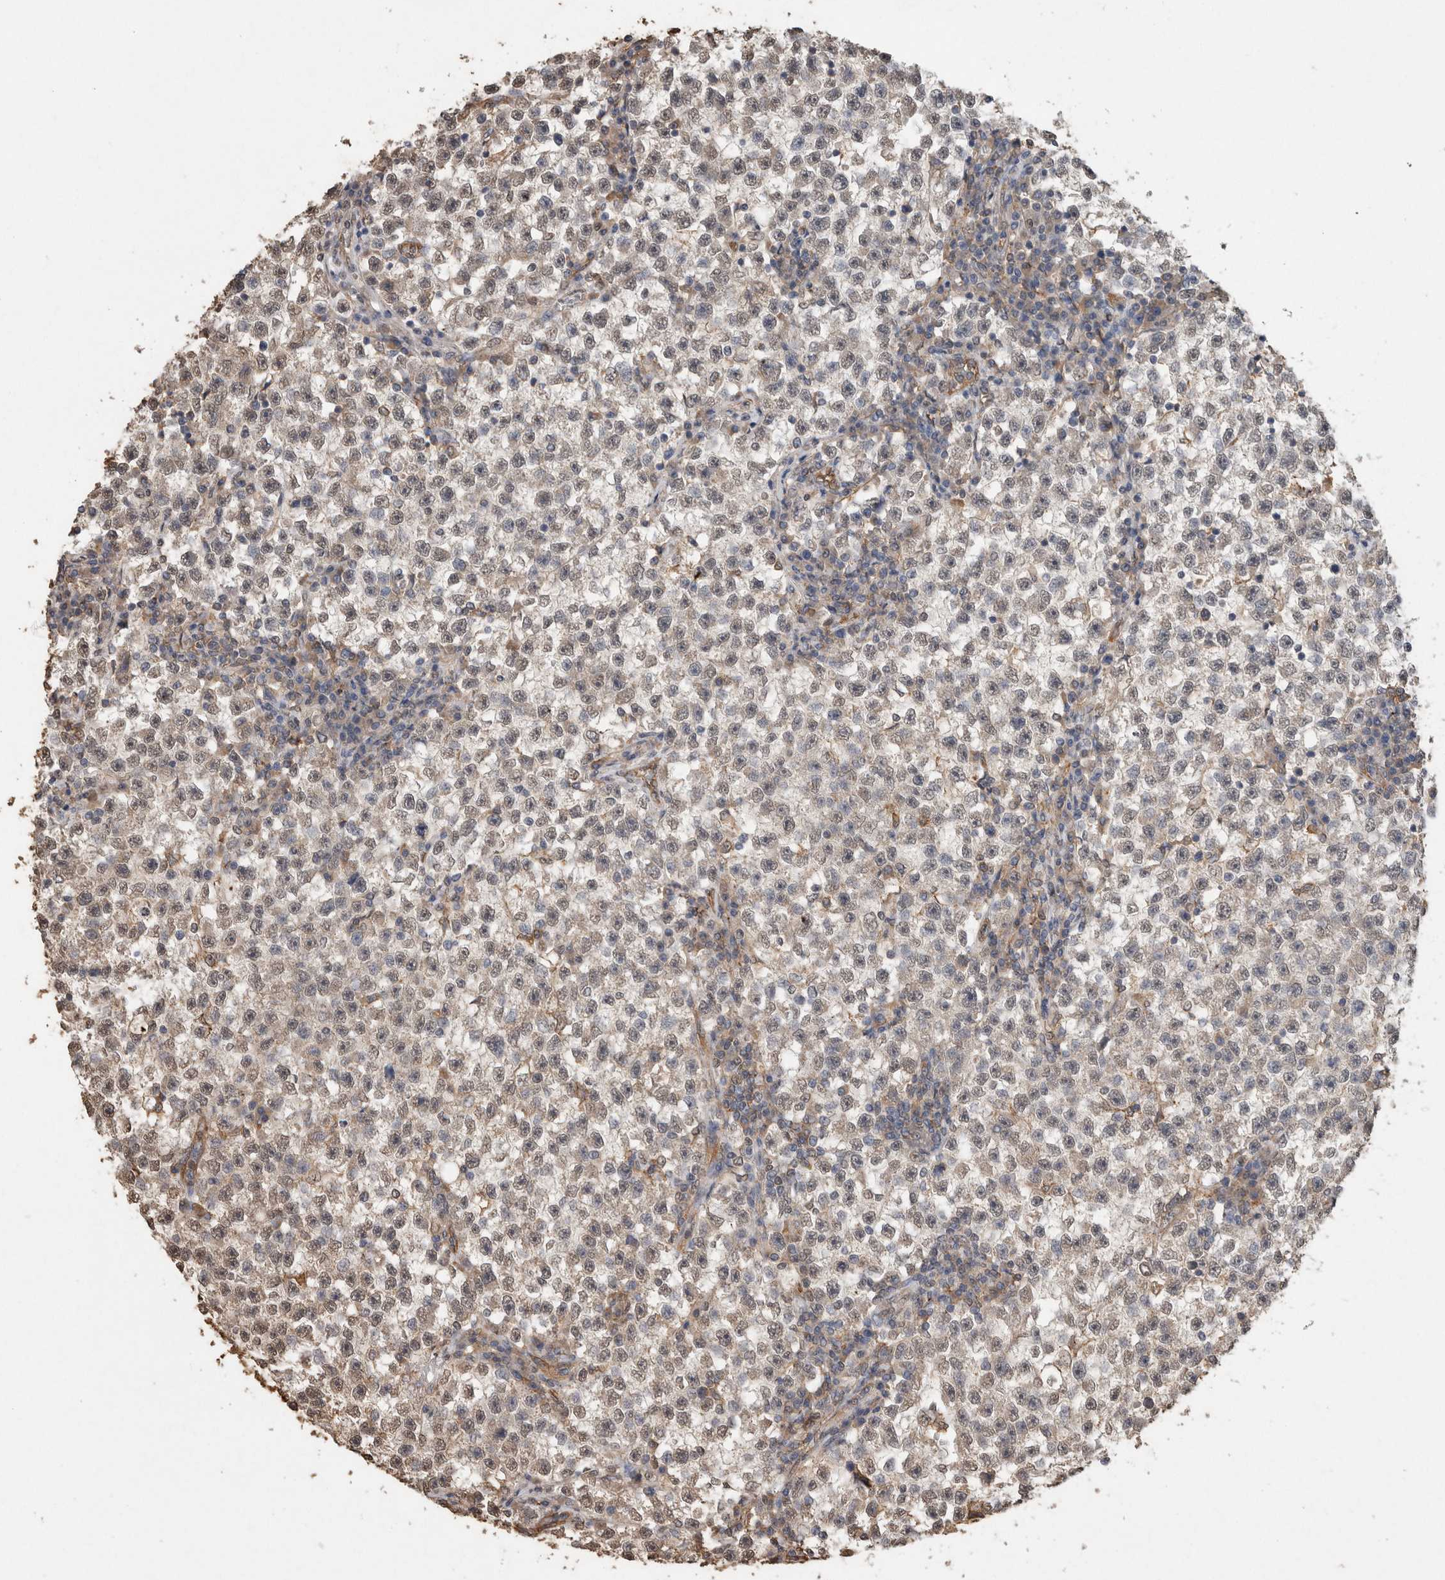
{"staining": {"intensity": "weak", "quantity": "25%-75%", "location": "cytoplasmic/membranous"}, "tissue": "testis cancer", "cell_type": "Tumor cells", "image_type": "cancer", "snomed": [{"axis": "morphology", "description": "Seminoma, NOS"}, {"axis": "topography", "description": "Testis"}], "caption": "Brown immunohistochemical staining in human testis seminoma reveals weak cytoplasmic/membranous expression in about 25%-75% of tumor cells. The protein is shown in brown color, while the nuclei are stained blue.", "gene": "S100A10", "patient": {"sex": "male", "age": 22}}